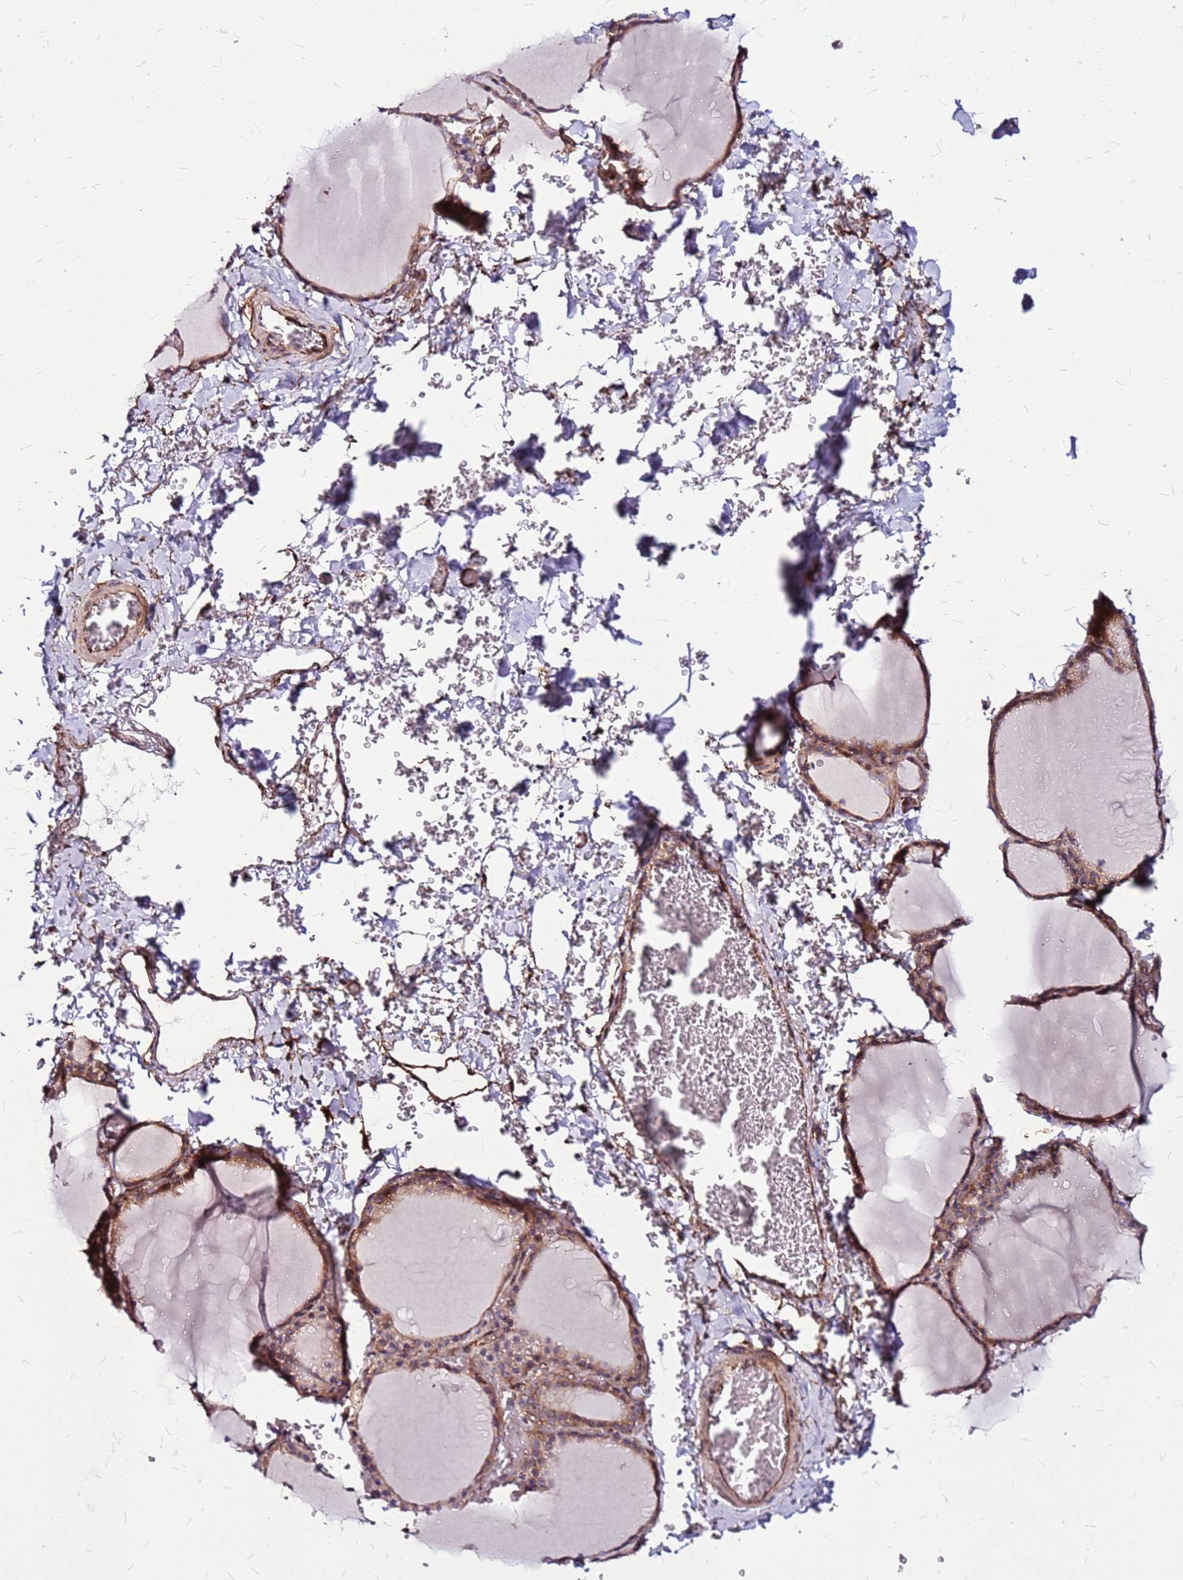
{"staining": {"intensity": "moderate", "quantity": "25%-75%", "location": "cytoplasmic/membranous"}, "tissue": "thyroid gland", "cell_type": "Glandular cells", "image_type": "normal", "snomed": [{"axis": "morphology", "description": "Normal tissue, NOS"}, {"axis": "topography", "description": "Thyroid gland"}], "caption": "Brown immunohistochemical staining in benign human thyroid gland demonstrates moderate cytoplasmic/membranous positivity in about 25%-75% of glandular cells. The staining was performed using DAB to visualize the protein expression in brown, while the nuclei were stained in blue with hematoxylin (Magnification: 20x).", "gene": "TOPAZ1", "patient": {"sex": "female", "age": 39}}